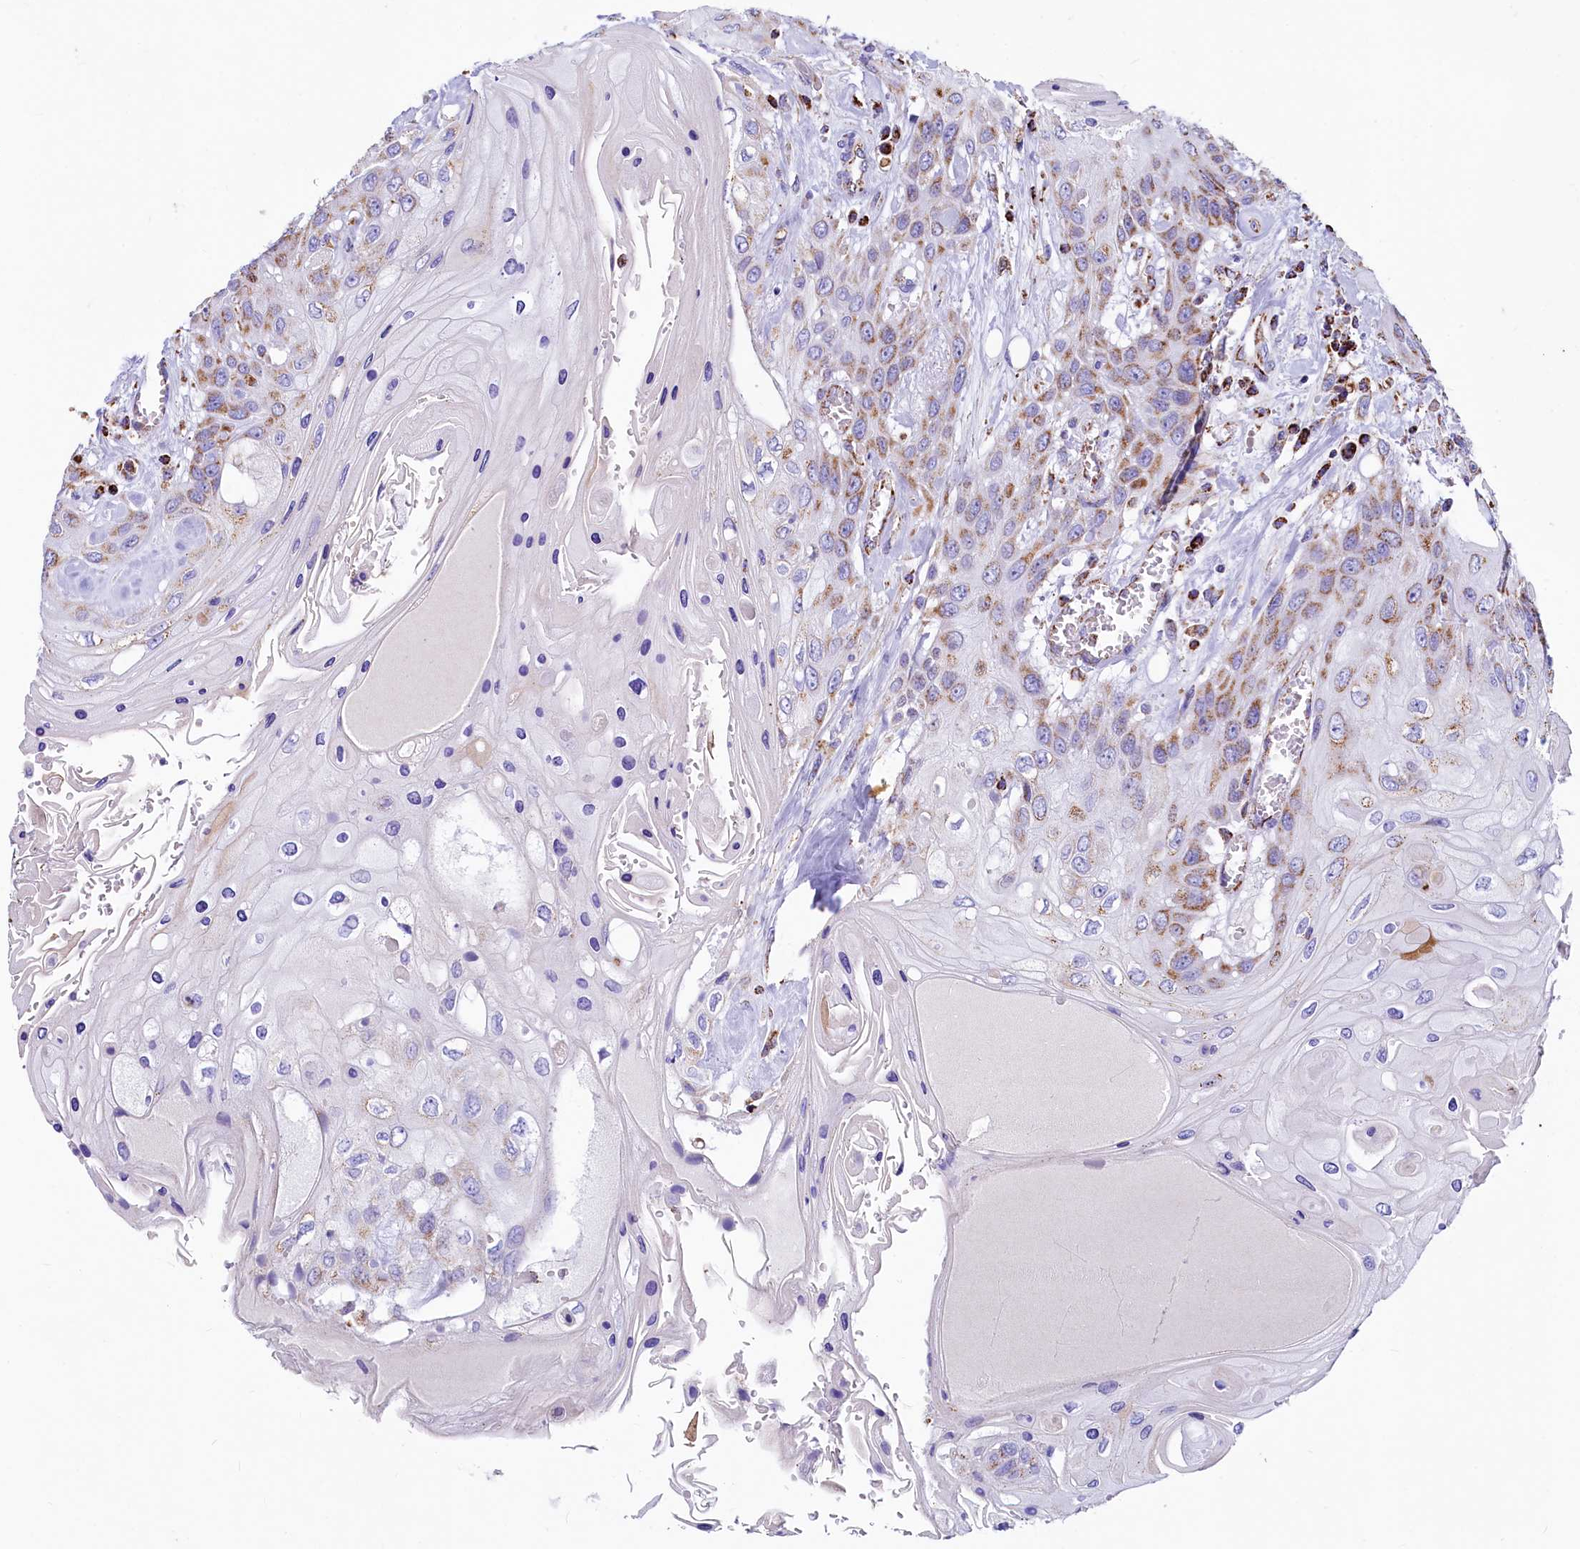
{"staining": {"intensity": "moderate", "quantity": ">75%", "location": "cytoplasmic/membranous"}, "tissue": "head and neck cancer", "cell_type": "Tumor cells", "image_type": "cancer", "snomed": [{"axis": "morphology", "description": "Squamous cell carcinoma, NOS"}, {"axis": "topography", "description": "Head-Neck"}], "caption": "Moderate cytoplasmic/membranous staining is appreciated in approximately >75% of tumor cells in head and neck squamous cell carcinoma. (Brightfield microscopy of DAB IHC at high magnification).", "gene": "IDH3A", "patient": {"sex": "female", "age": 43}}